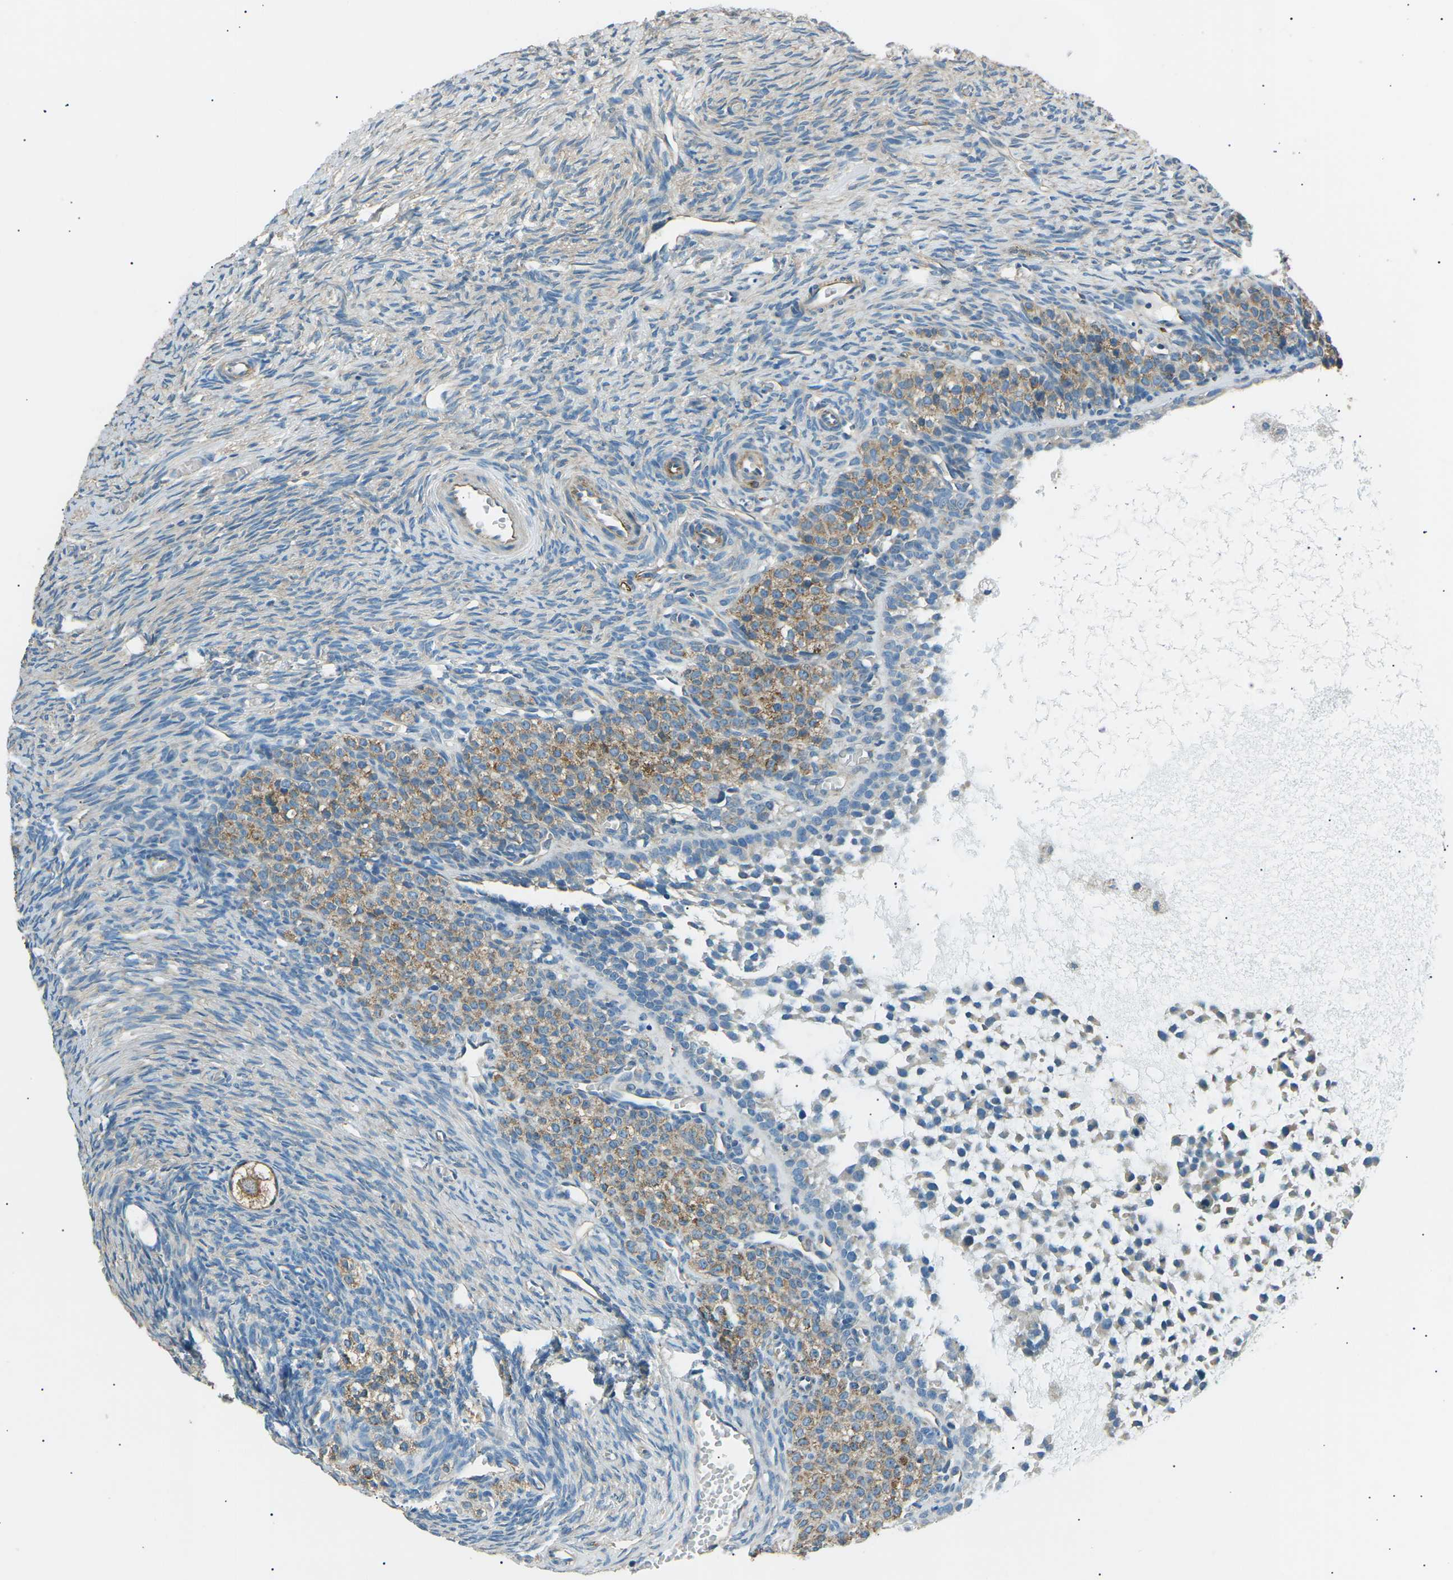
{"staining": {"intensity": "moderate", "quantity": ">75%", "location": "cytoplasmic/membranous"}, "tissue": "ovary", "cell_type": "Follicle cells", "image_type": "normal", "snomed": [{"axis": "morphology", "description": "Normal tissue, NOS"}, {"axis": "topography", "description": "Ovary"}], "caption": "A histopathology image of ovary stained for a protein shows moderate cytoplasmic/membranous brown staining in follicle cells. (IHC, brightfield microscopy, high magnification).", "gene": "SLK", "patient": {"sex": "female", "age": 27}}